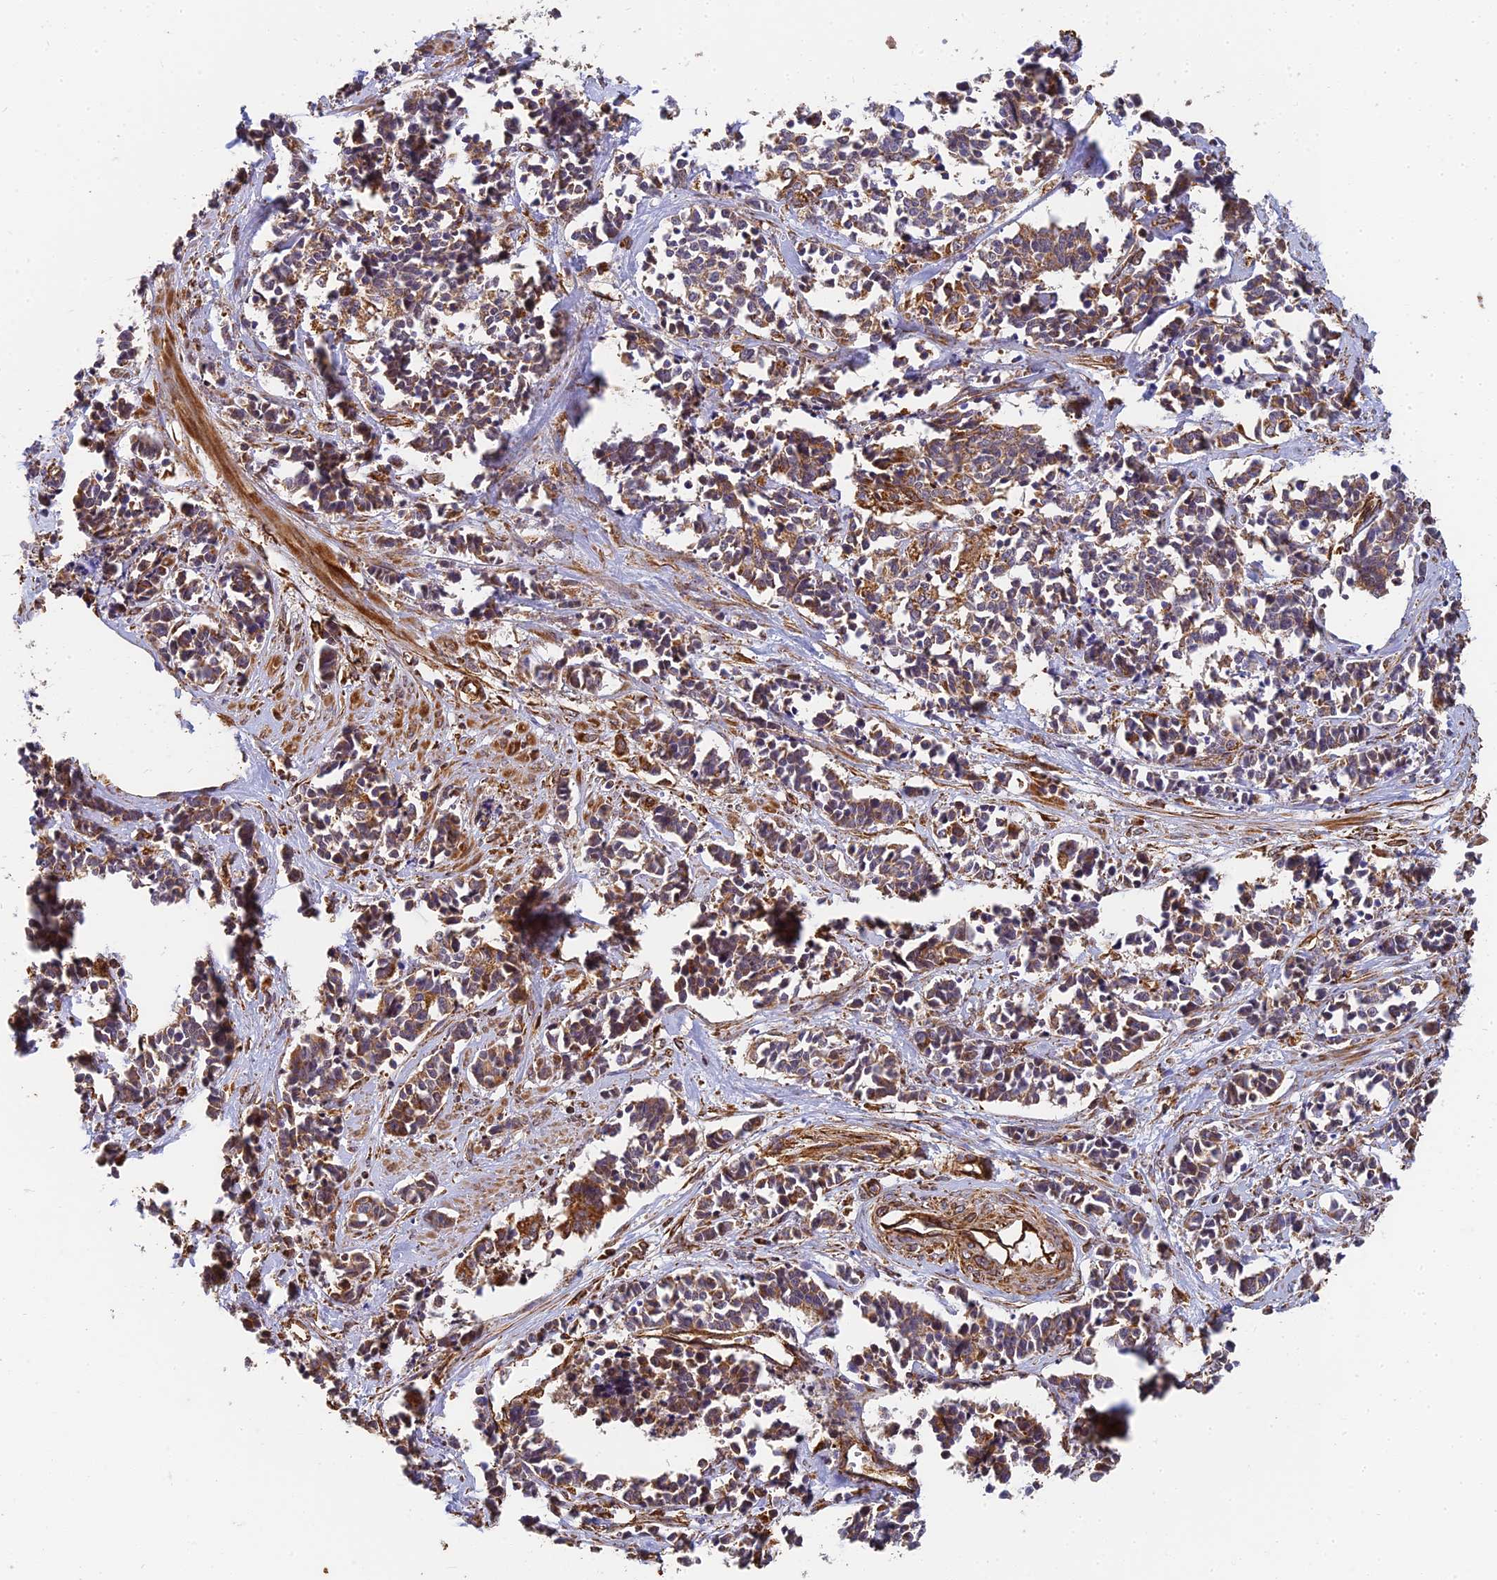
{"staining": {"intensity": "moderate", "quantity": ">75%", "location": "cytoplasmic/membranous"}, "tissue": "cervical cancer", "cell_type": "Tumor cells", "image_type": "cancer", "snomed": [{"axis": "morphology", "description": "Normal tissue, NOS"}, {"axis": "morphology", "description": "Squamous cell carcinoma, NOS"}, {"axis": "topography", "description": "Cervix"}], "caption": "An IHC image of tumor tissue is shown. Protein staining in brown shows moderate cytoplasmic/membranous positivity in squamous cell carcinoma (cervical) within tumor cells.", "gene": "DSTYK", "patient": {"sex": "female", "age": 35}}